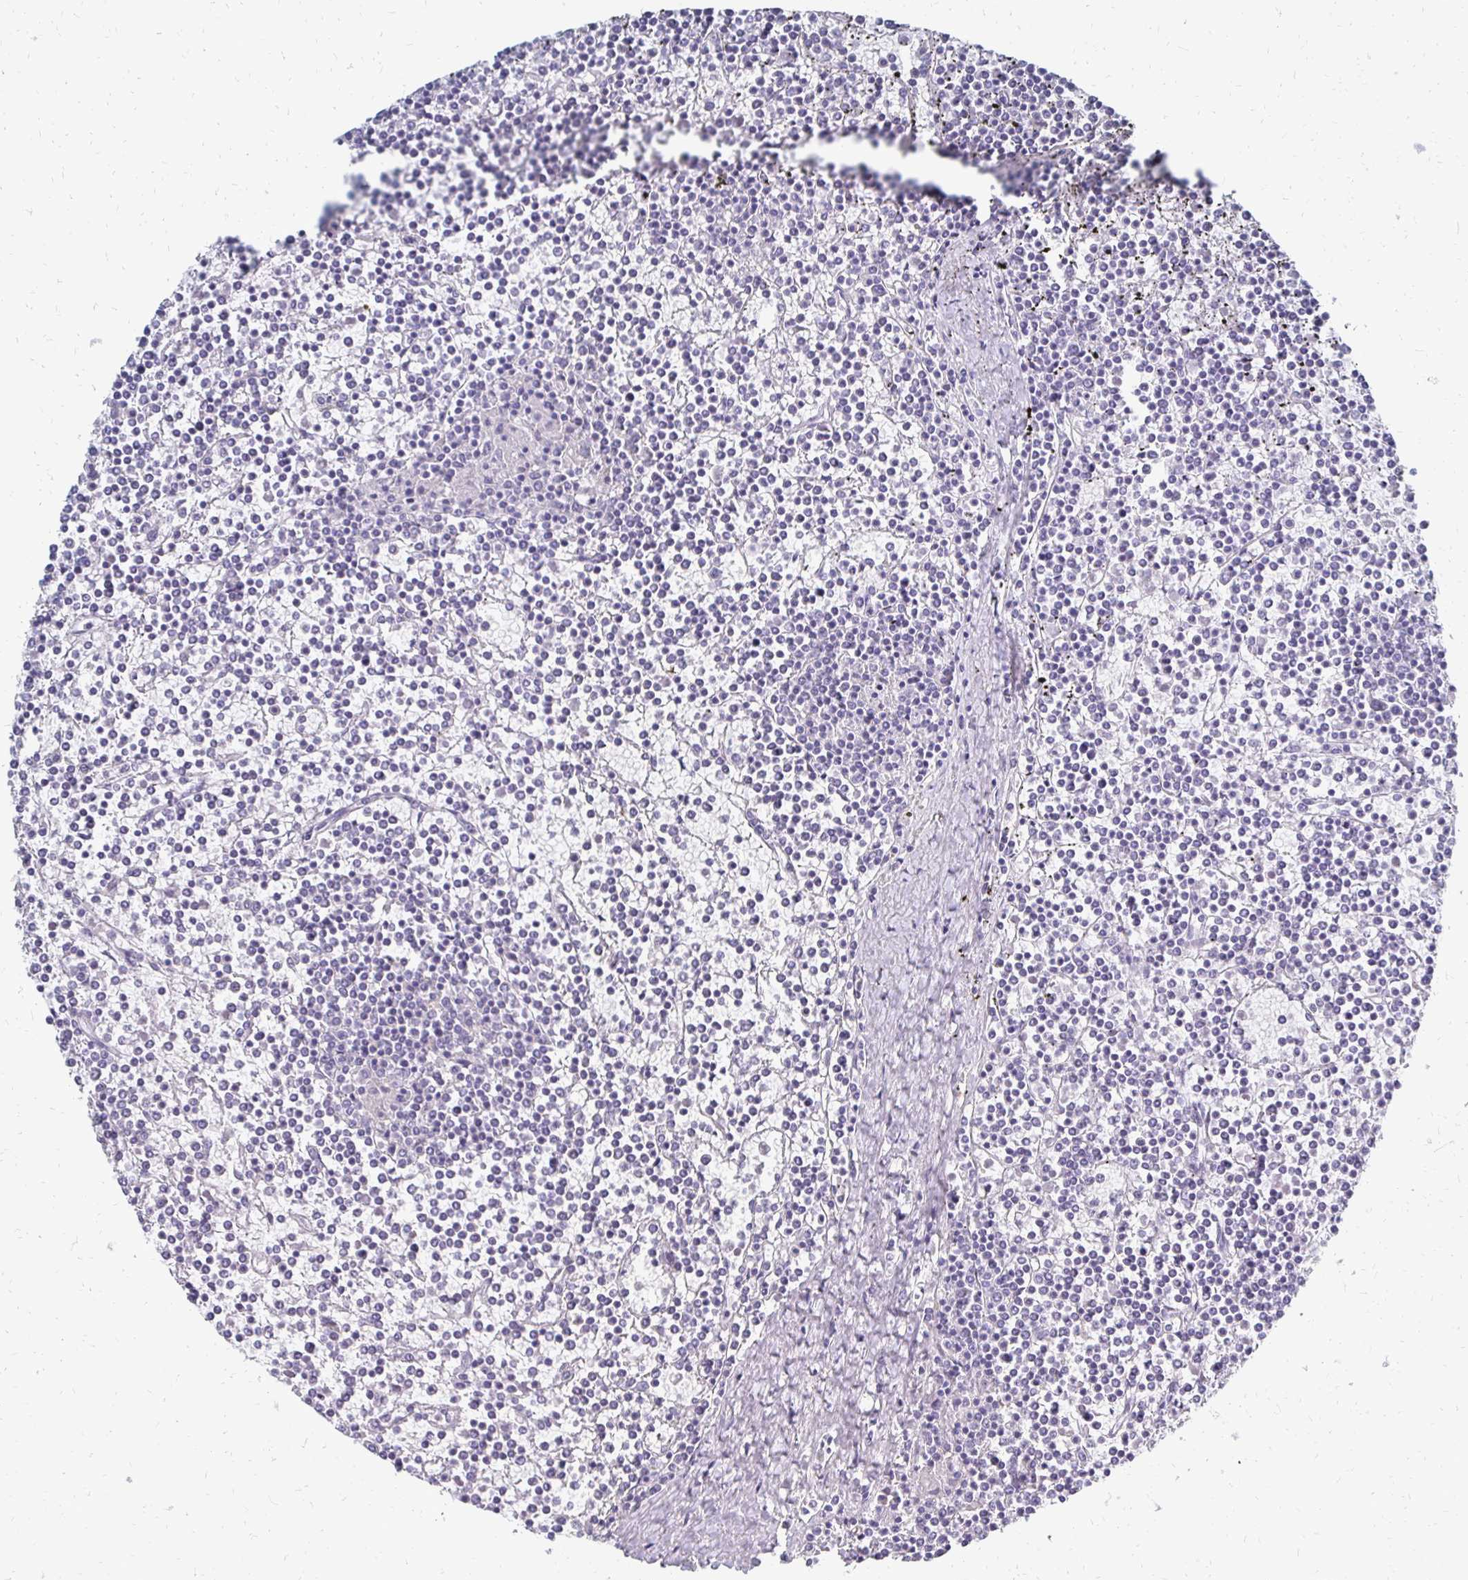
{"staining": {"intensity": "negative", "quantity": "none", "location": "none"}, "tissue": "lymphoma", "cell_type": "Tumor cells", "image_type": "cancer", "snomed": [{"axis": "morphology", "description": "Malignant lymphoma, non-Hodgkin's type, Low grade"}, {"axis": "topography", "description": "Spleen"}], "caption": "A micrograph of human lymphoma is negative for staining in tumor cells.", "gene": "SYCP3", "patient": {"sex": "female", "age": 19}}